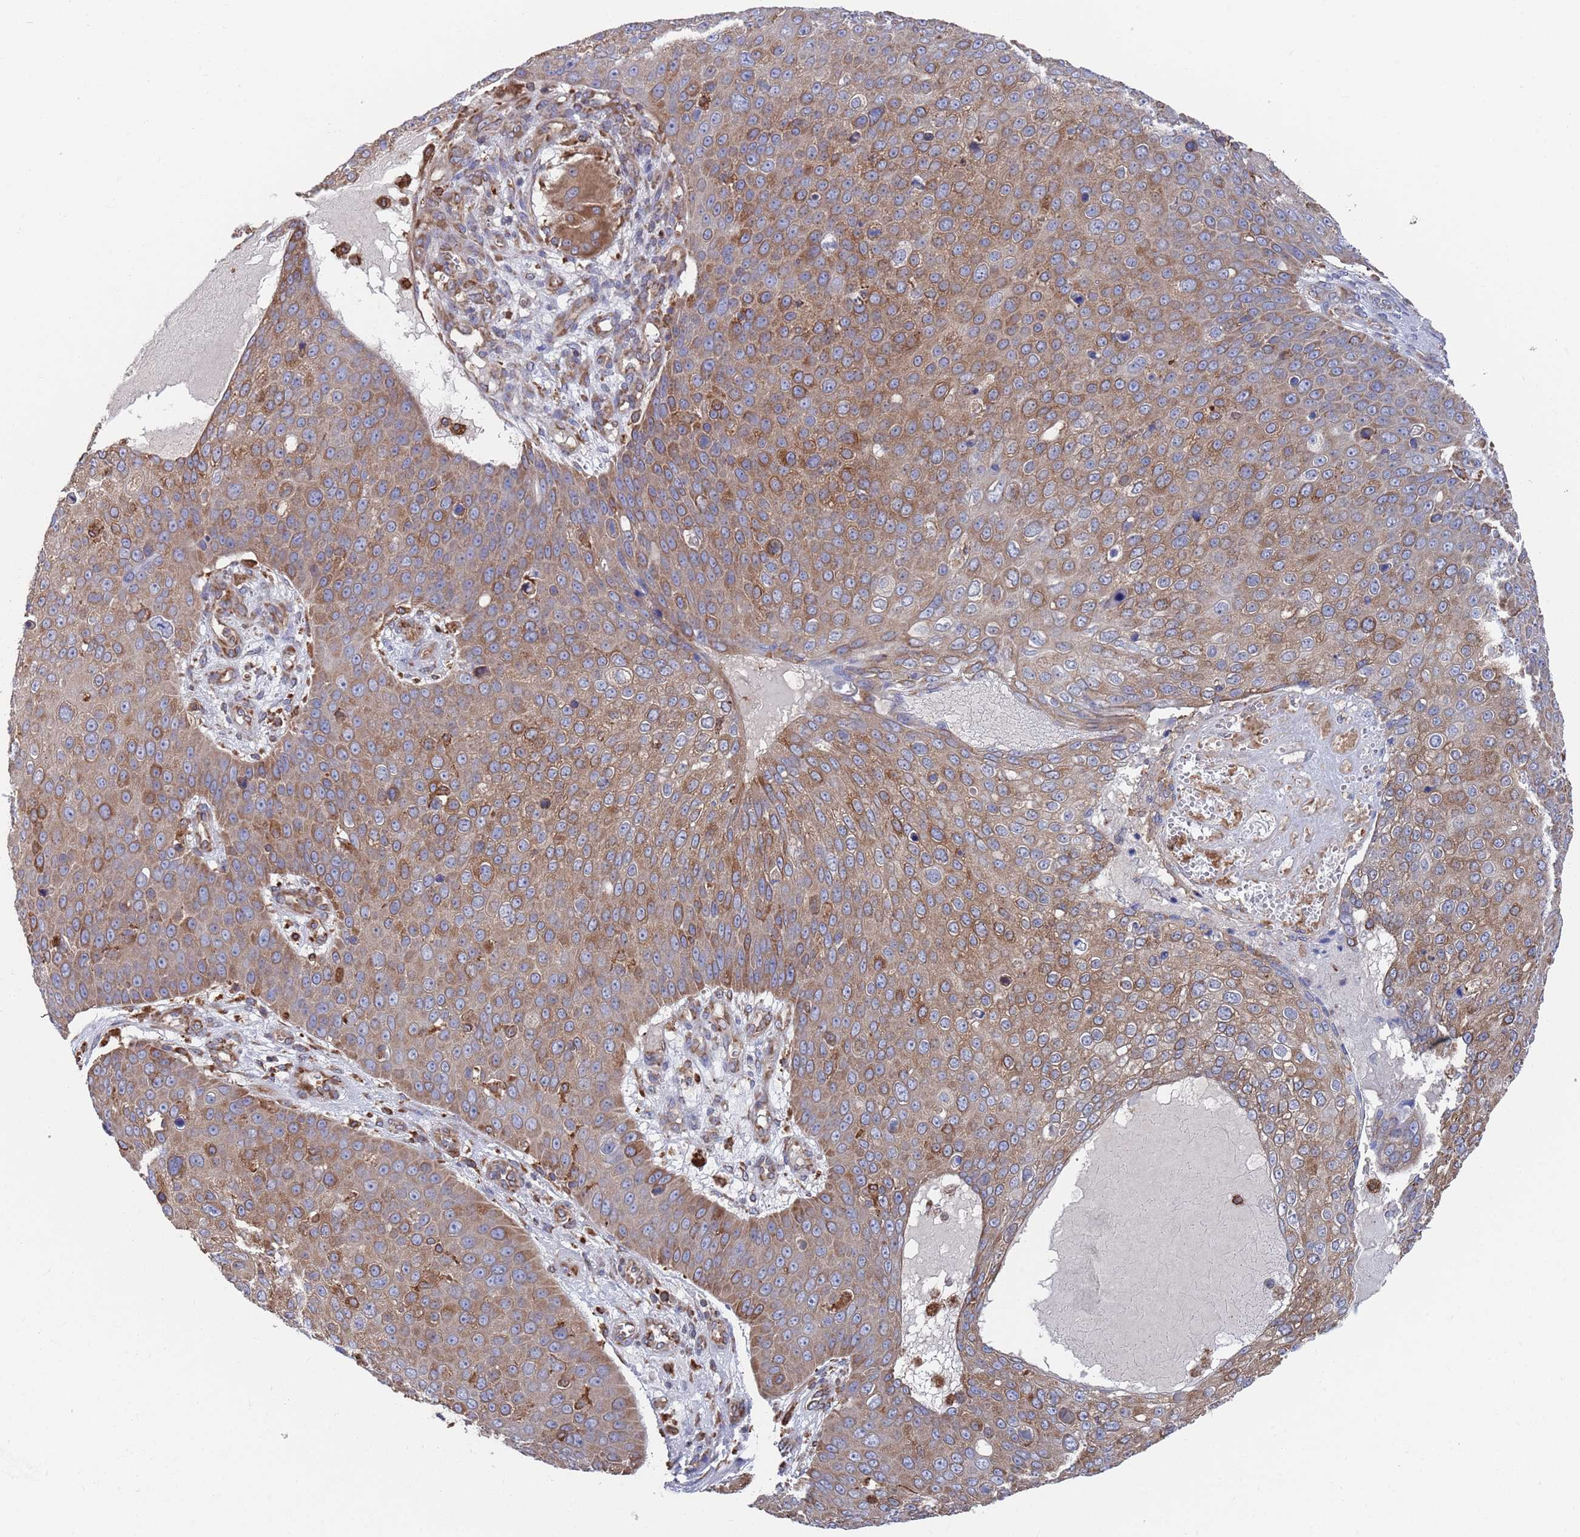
{"staining": {"intensity": "moderate", "quantity": ">75%", "location": "cytoplasmic/membranous"}, "tissue": "skin cancer", "cell_type": "Tumor cells", "image_type": "cancer", "snomed": [{"axis": "morphology", "description": "Squamous cell carcinoma, NOS"}, {"axis": "topography", "description": "Skin"}], "caption": "Immunohistochemical staining of human skin cancer demonstrates medium levels of moderate cytoplasmic/membranous positivity in approximately >75% of tumor cells. (Stains: DAB (3,3'-diaminobenzidine) in brown, nuclei in blue, Microscopy: brightfield microscopy at high magnification).", "gene": "GID8", "patient": {"sex": "male", "age": 71}}